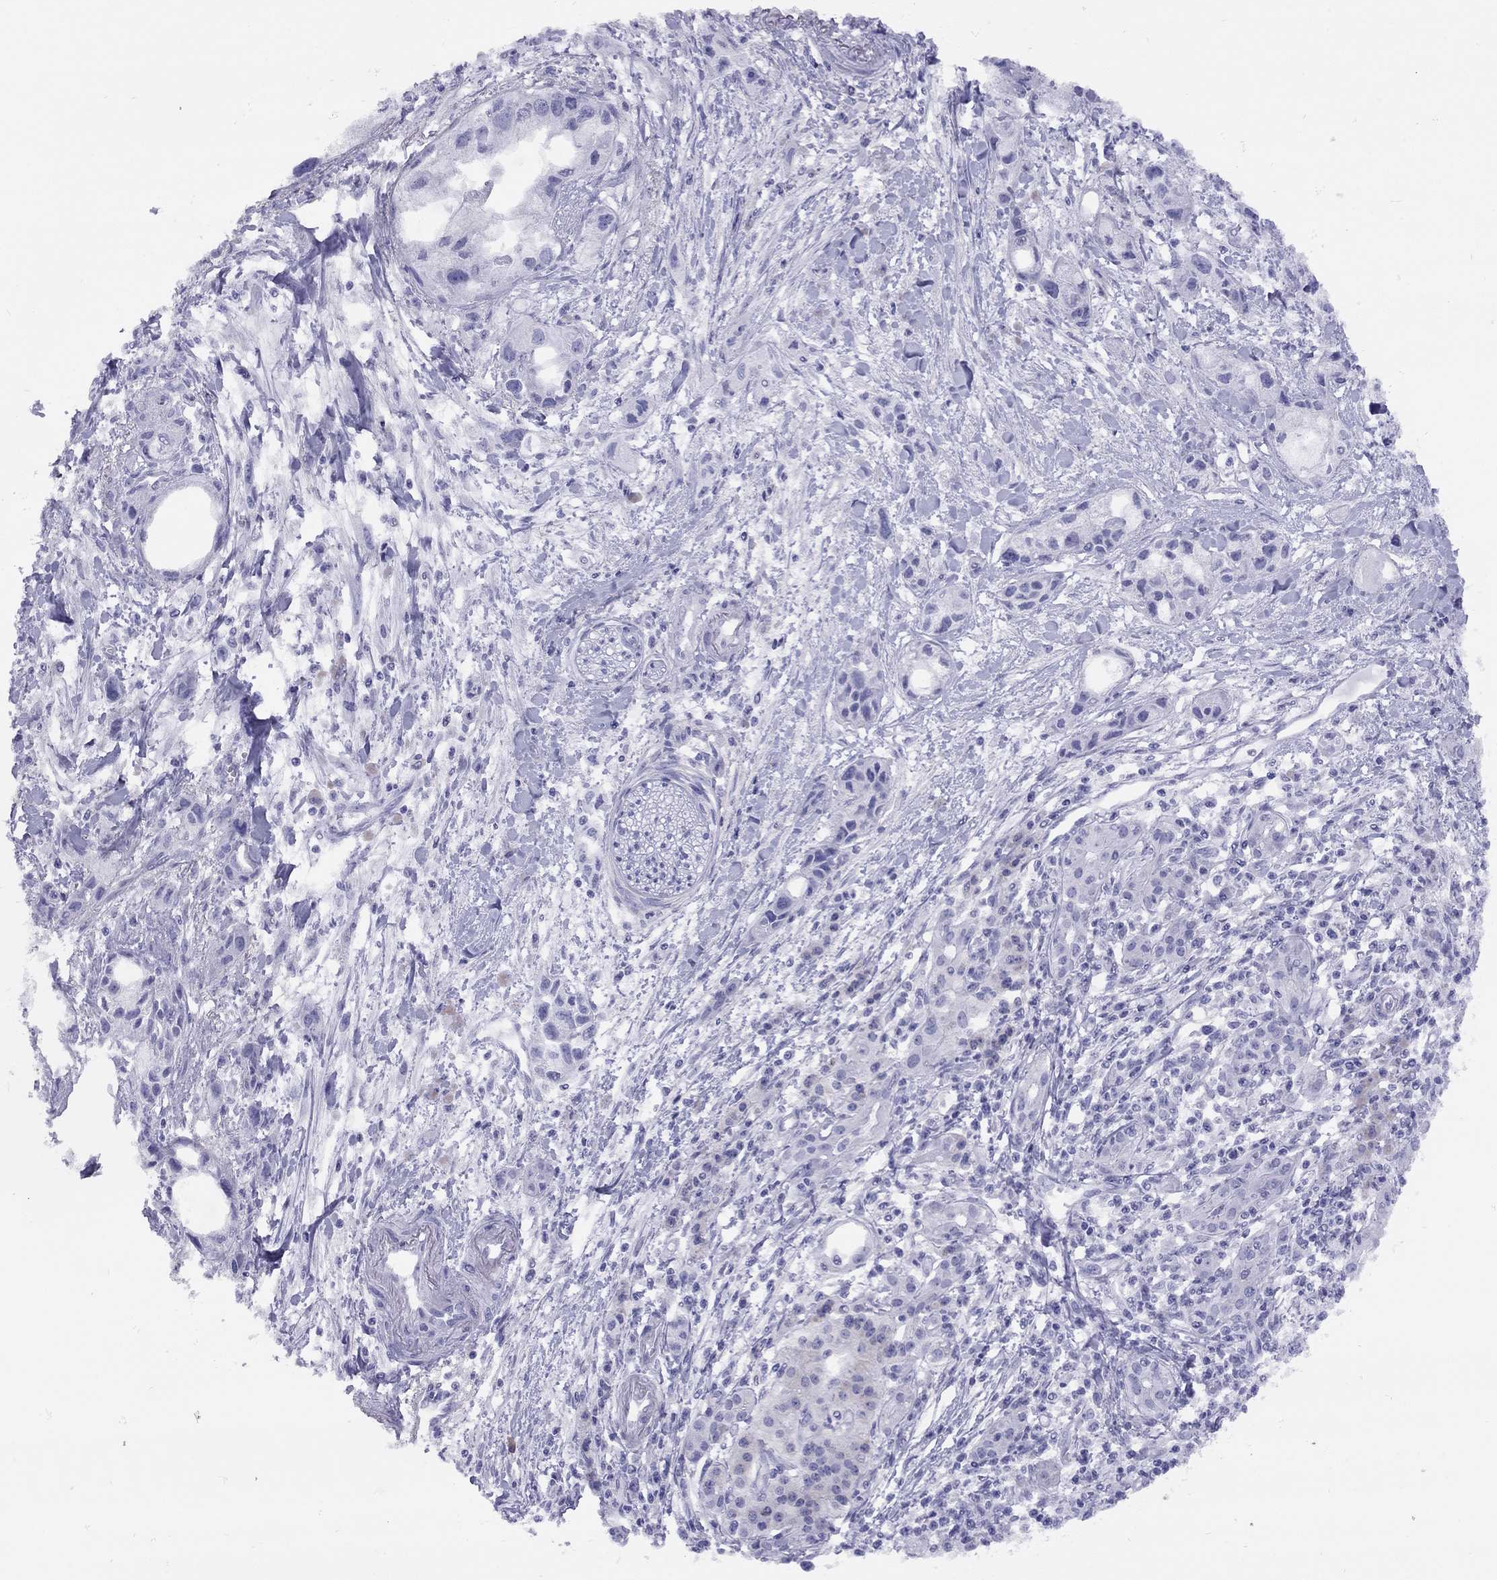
{"staining": {"intensity": "negative", "quantity": "none", "location": "none"}, "tissue": "pancreatic cancer", "cell_type": "Tumor cells", "image_type": "cancer", "snomed": [{"axis": "morphology", "description": "Adenocarcinoma, NOS"}, {"axis": "topography", "description": "Pancreas"}], "caption": "This is a micrograph of immunohistochemistry staining of pancreatic cancer, which shows no staining in tumor cells.", "gene": "GRIA2", "patient": {"sex": "female", "age": 61}}